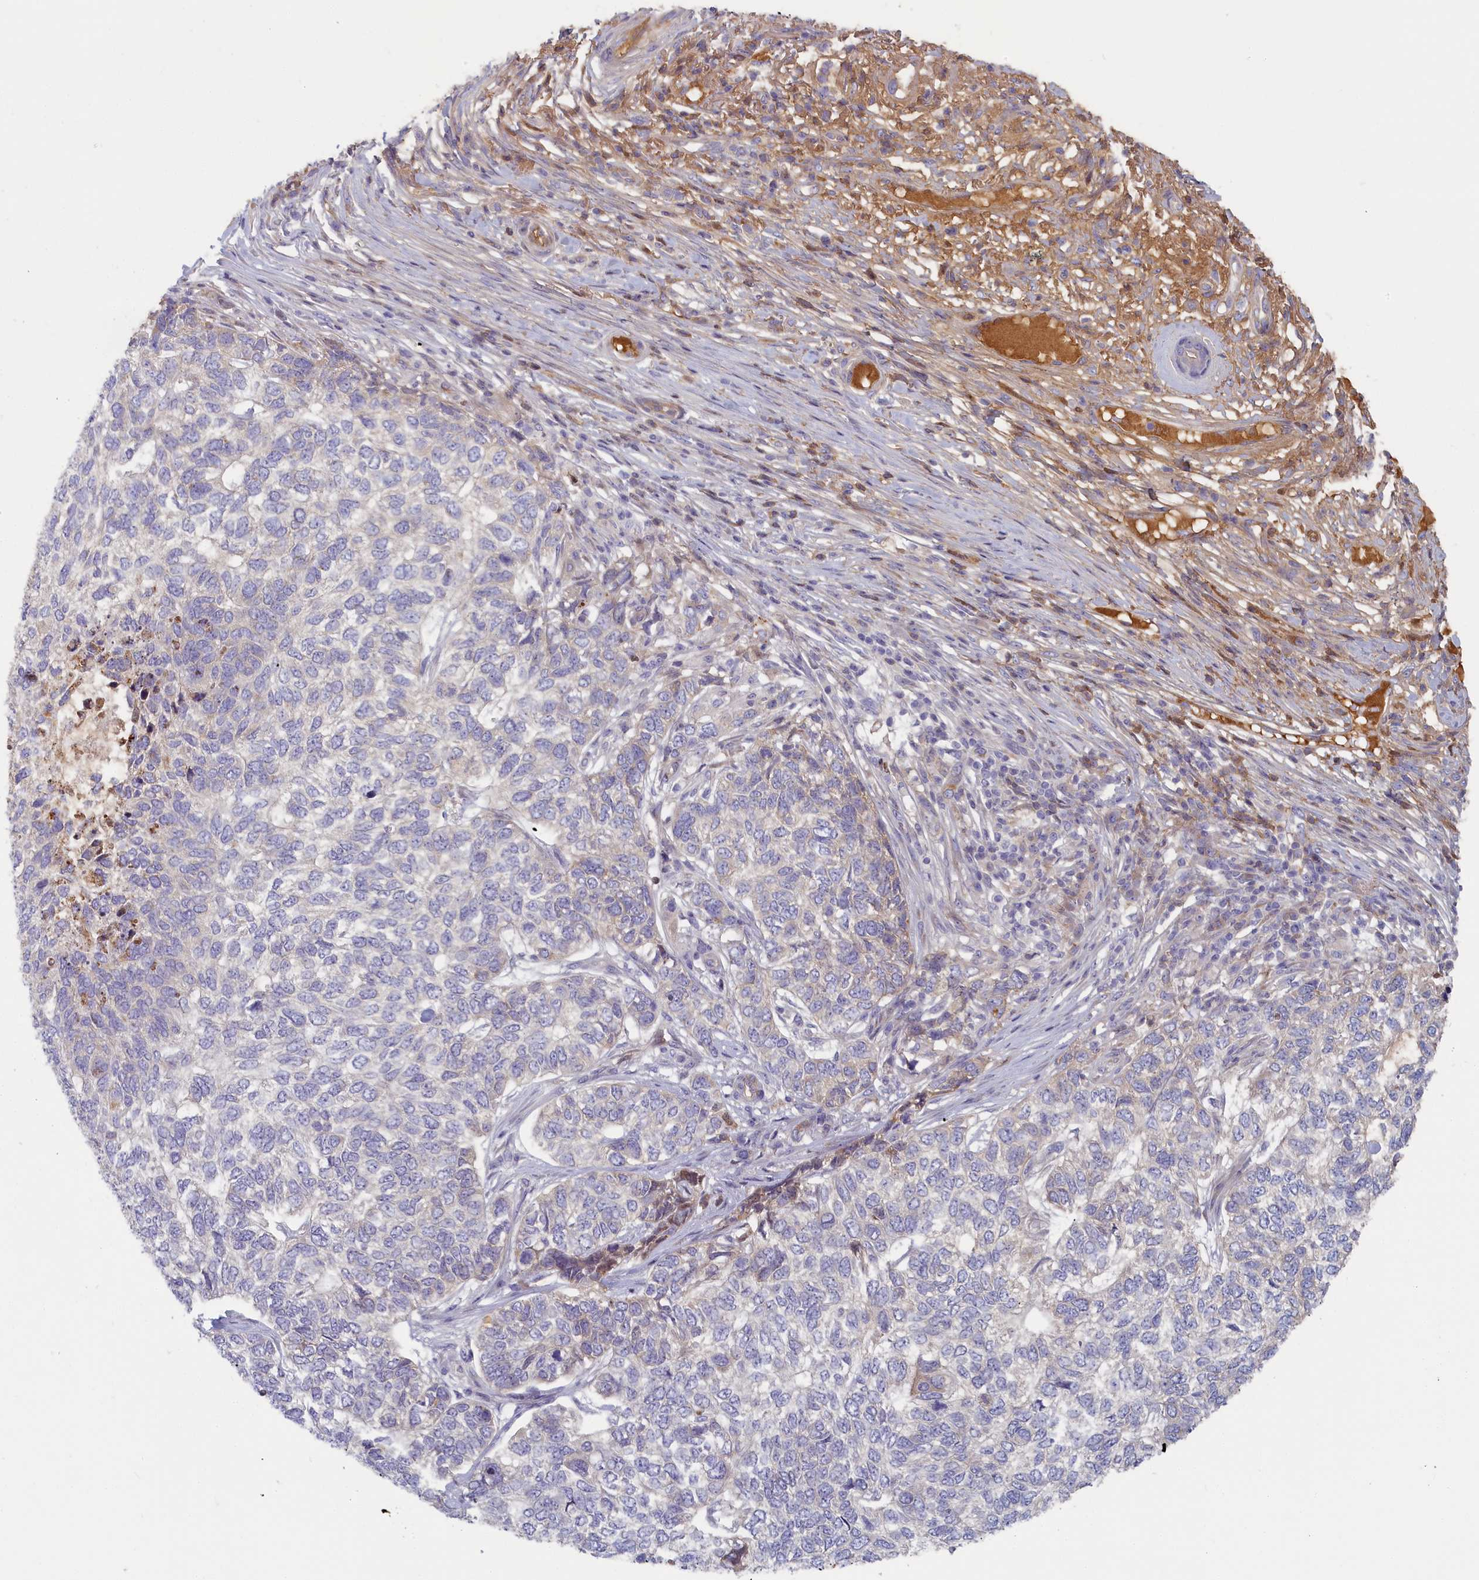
{"staining": {"intensity": "negative", "quantity": "none", "location": "none"}, "tissue": "skin cancer", "cell_type": "Tumor cells", "image_type": "cancer", "snomed": [{"axis": "morphology", "description": "Basal cell carcinoma"}, {"axis": "topography", "description": "Skin"}], "caption": "The micrograph exhibits no staining of tumor cells in basal cell carcinoma (skin).", "gene": "STX16", "patient": {"sex": "female", "age": 65}}